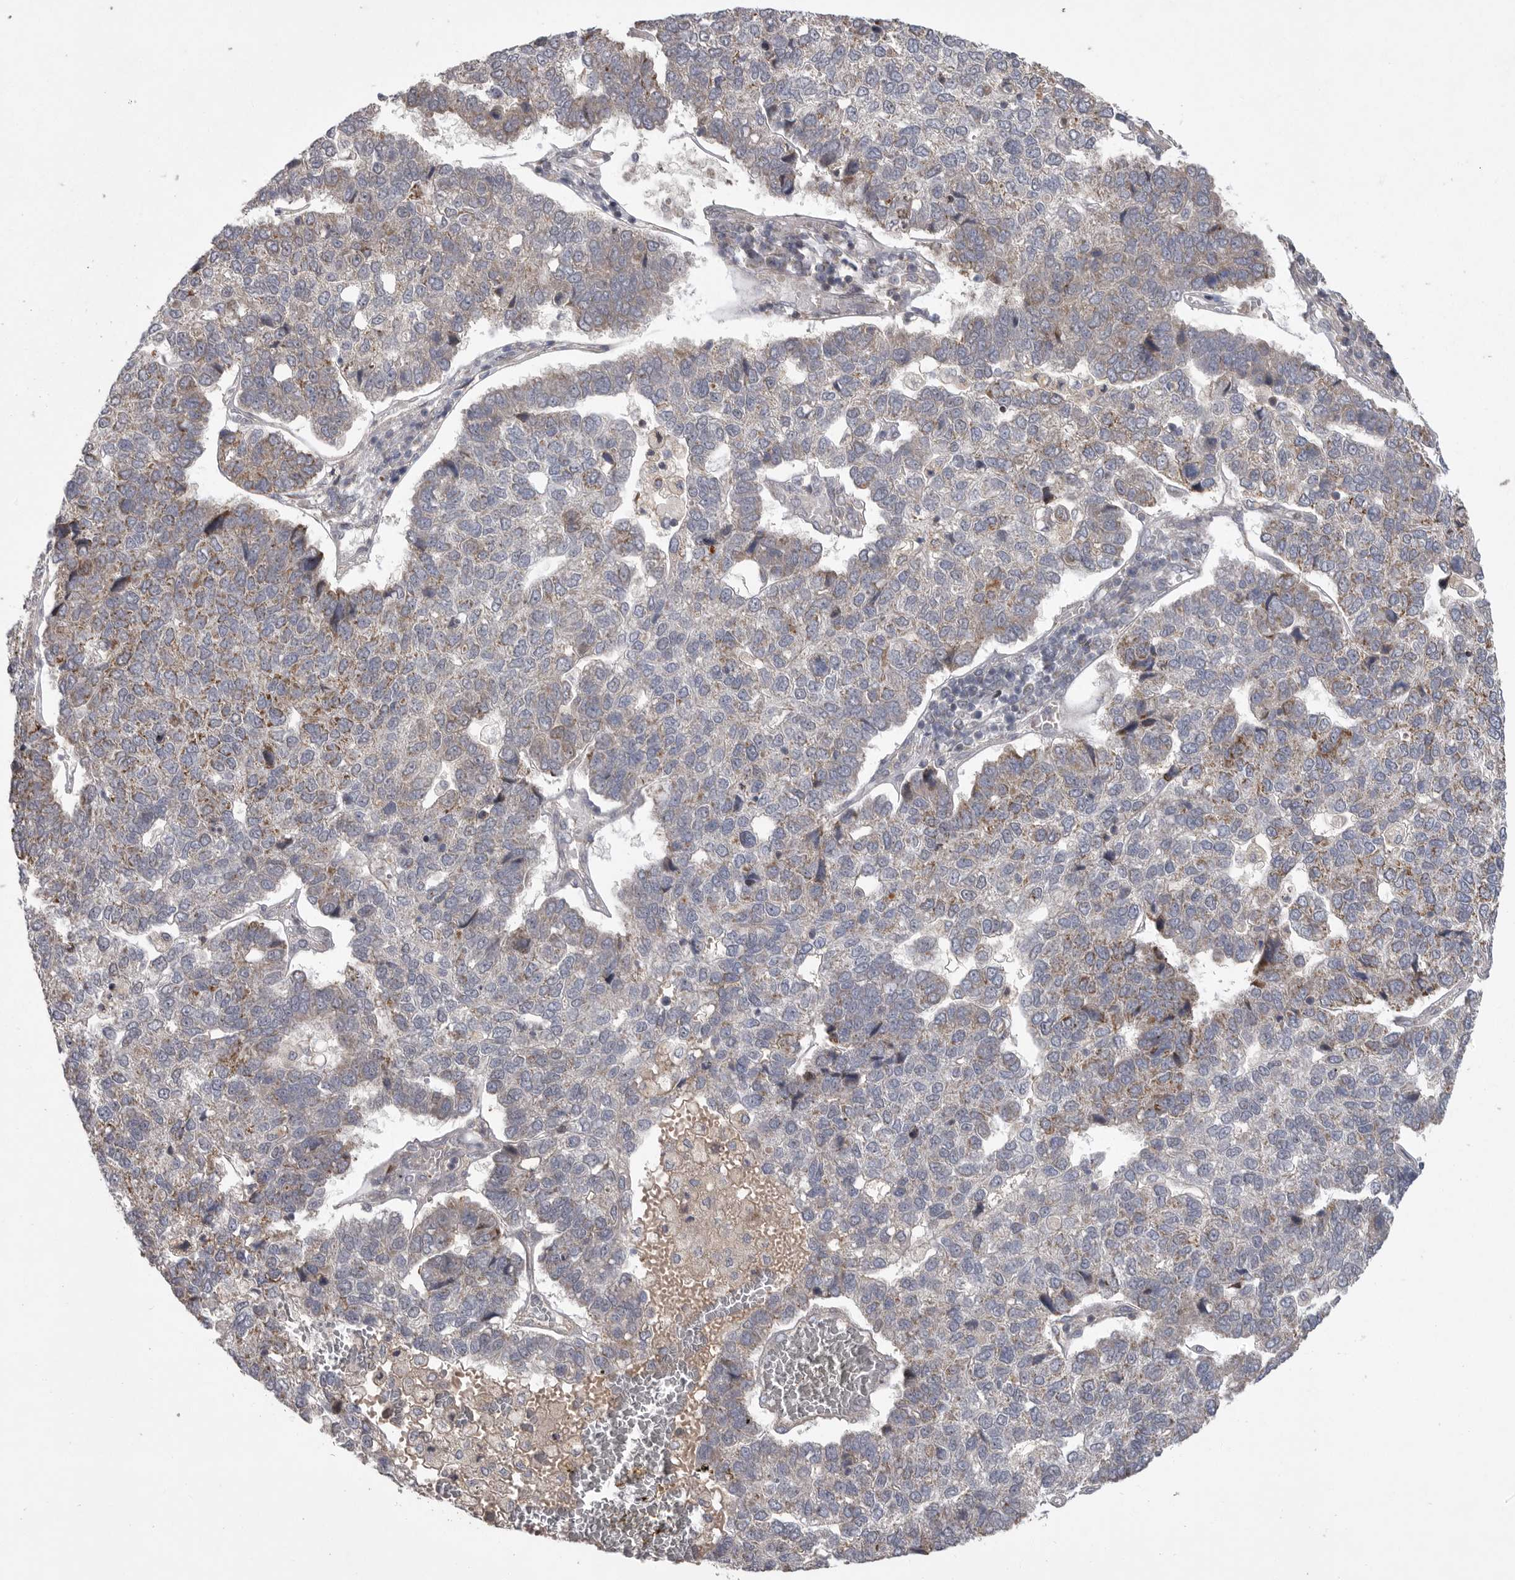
{"staining": {"intensity": "moderate", "quantity": "<25%", "location": "cytoplasmic/membranous"}, "tissue": "pancreatic cancer", "cell_type": "Tumor cells", "image_type": "cancer", "snomed": [{"axis": "morphology", "description": "Adenocarcinoma, NOS"}, {"axis": "topography", "description": "Pancreas"}], "caption": "IHC (DAB) staining of pancreatic cancer shows moderate cytoplasmic/membranous protein staining in about <25% of tumor cells.", "gene": "CRP", "patient": {"sex": "female", "age": 61}}